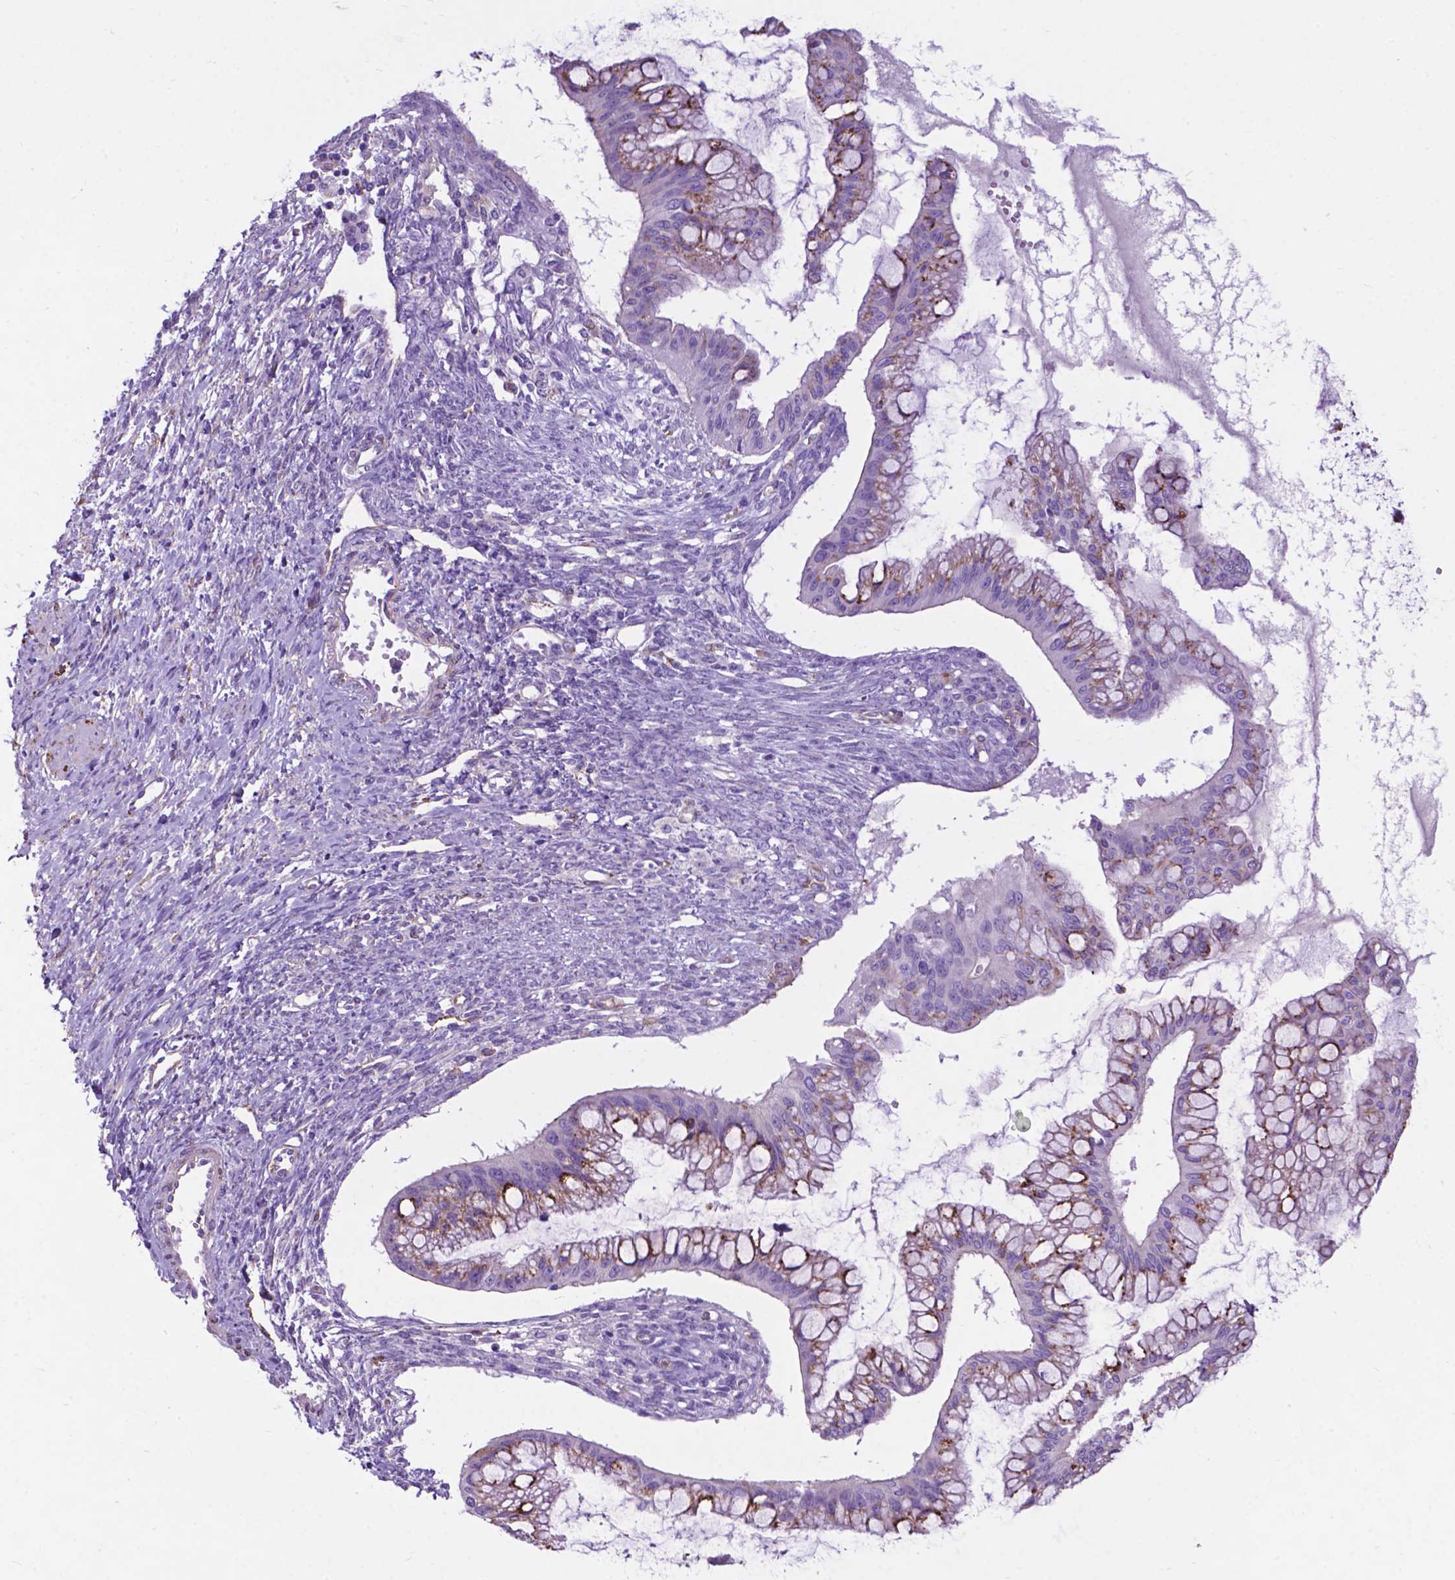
{"staining": {"intensity": "negative", "quantity": "none", "location": "none"}, "tissue": "ovarian cancer", "cell_type": "Tumor cells", "image_type": "cancer", "snomed": [{"axis": "morphology", "description": "Cystadenocarcinoma, mucinous, NOS"}, {"axis": "topography", "description": "Ovary"}], "caption": "Protein analysis of ovarian cancer reveals no significant expression in tumor cells. (DAB immunohistochemistry, high magnification).", "gene": "PCDHA12", "patient": {"sex": "female", "age": 73}}